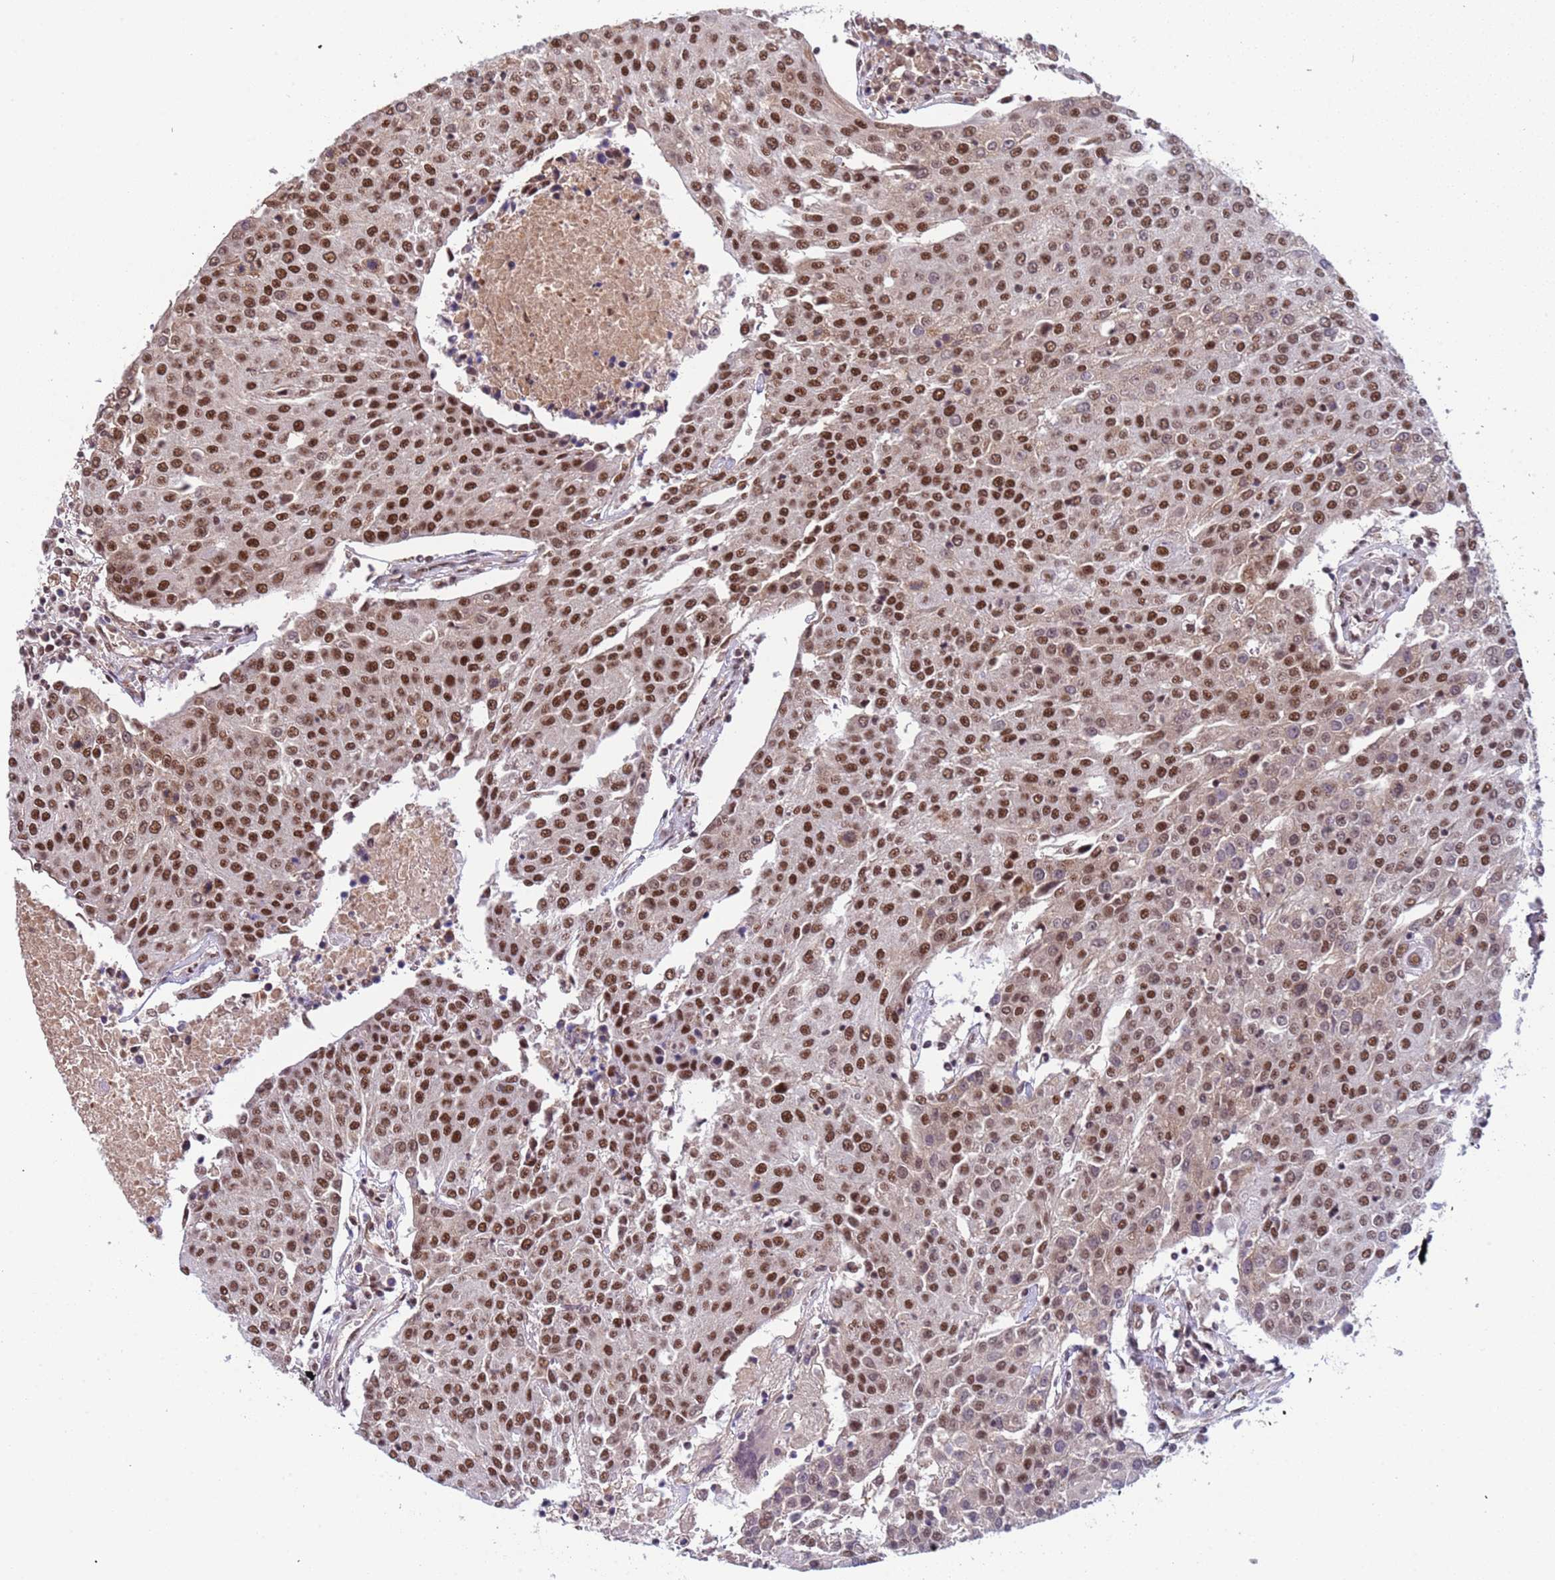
{"staining": {"intensity": "strong", "quantity": ">75%", "location": "nuclear"}, "tissue": "urothelial cancer", "cell_type": "Tumor cells", "image_type": "cancer", "snomed": [{"axis": "morphology", "description": "Urothelial carcinoma, High grade"}, {"axis": "topography", "description": "Urinary bladder"}], "caption": "Immunohistochemical staining of human urothelial cancer shows high levels of strong nuclear protein staining in about >75% of tumor cells.", "gene": "SRRT", "patient": {"sex": "female", "age": 85}}